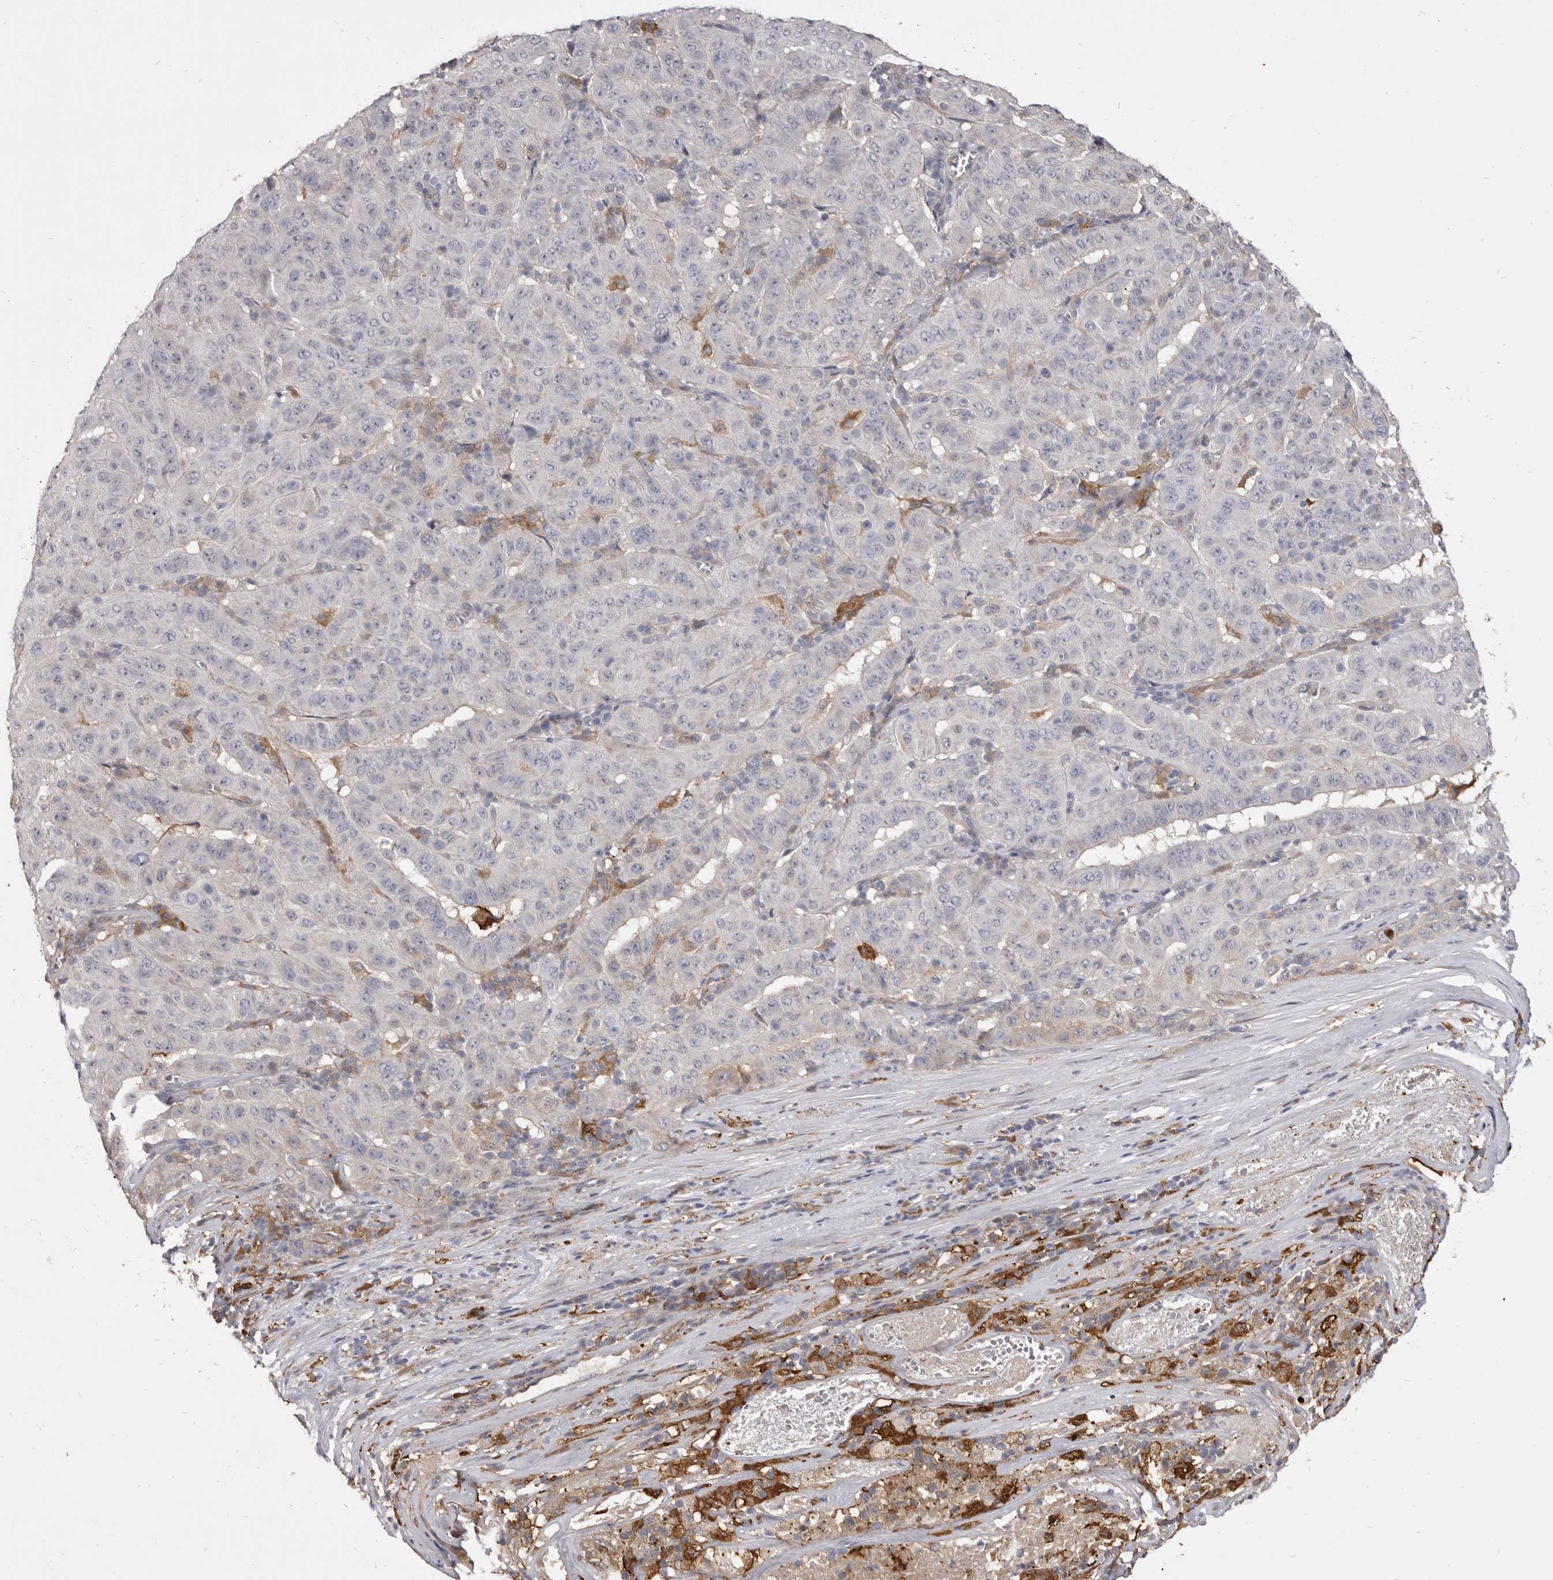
{"staining": {"intensity": "negative", "quantity": "none", "location": "none"}, "tissue": "pancreatic cancer", "cell_type": "Tumor cells", "image_type": "cancer", "snomed": [{"axis": "morphology", "description": "Adenocarcinoma, NOS"}, {"axis": "topography", "description": "Pancreas"}], "caption": "A high-resolution micrograph shows immunohistochemistry staining of adenocarcinoma (pancreatic), which demonstrates no significant positivity in tumor cells. (DAB immunohistochemistry (IHC) with hematoxylin counter stain).", "gene": "VPS45", "patient": {"sex": "male", "age": 63}}